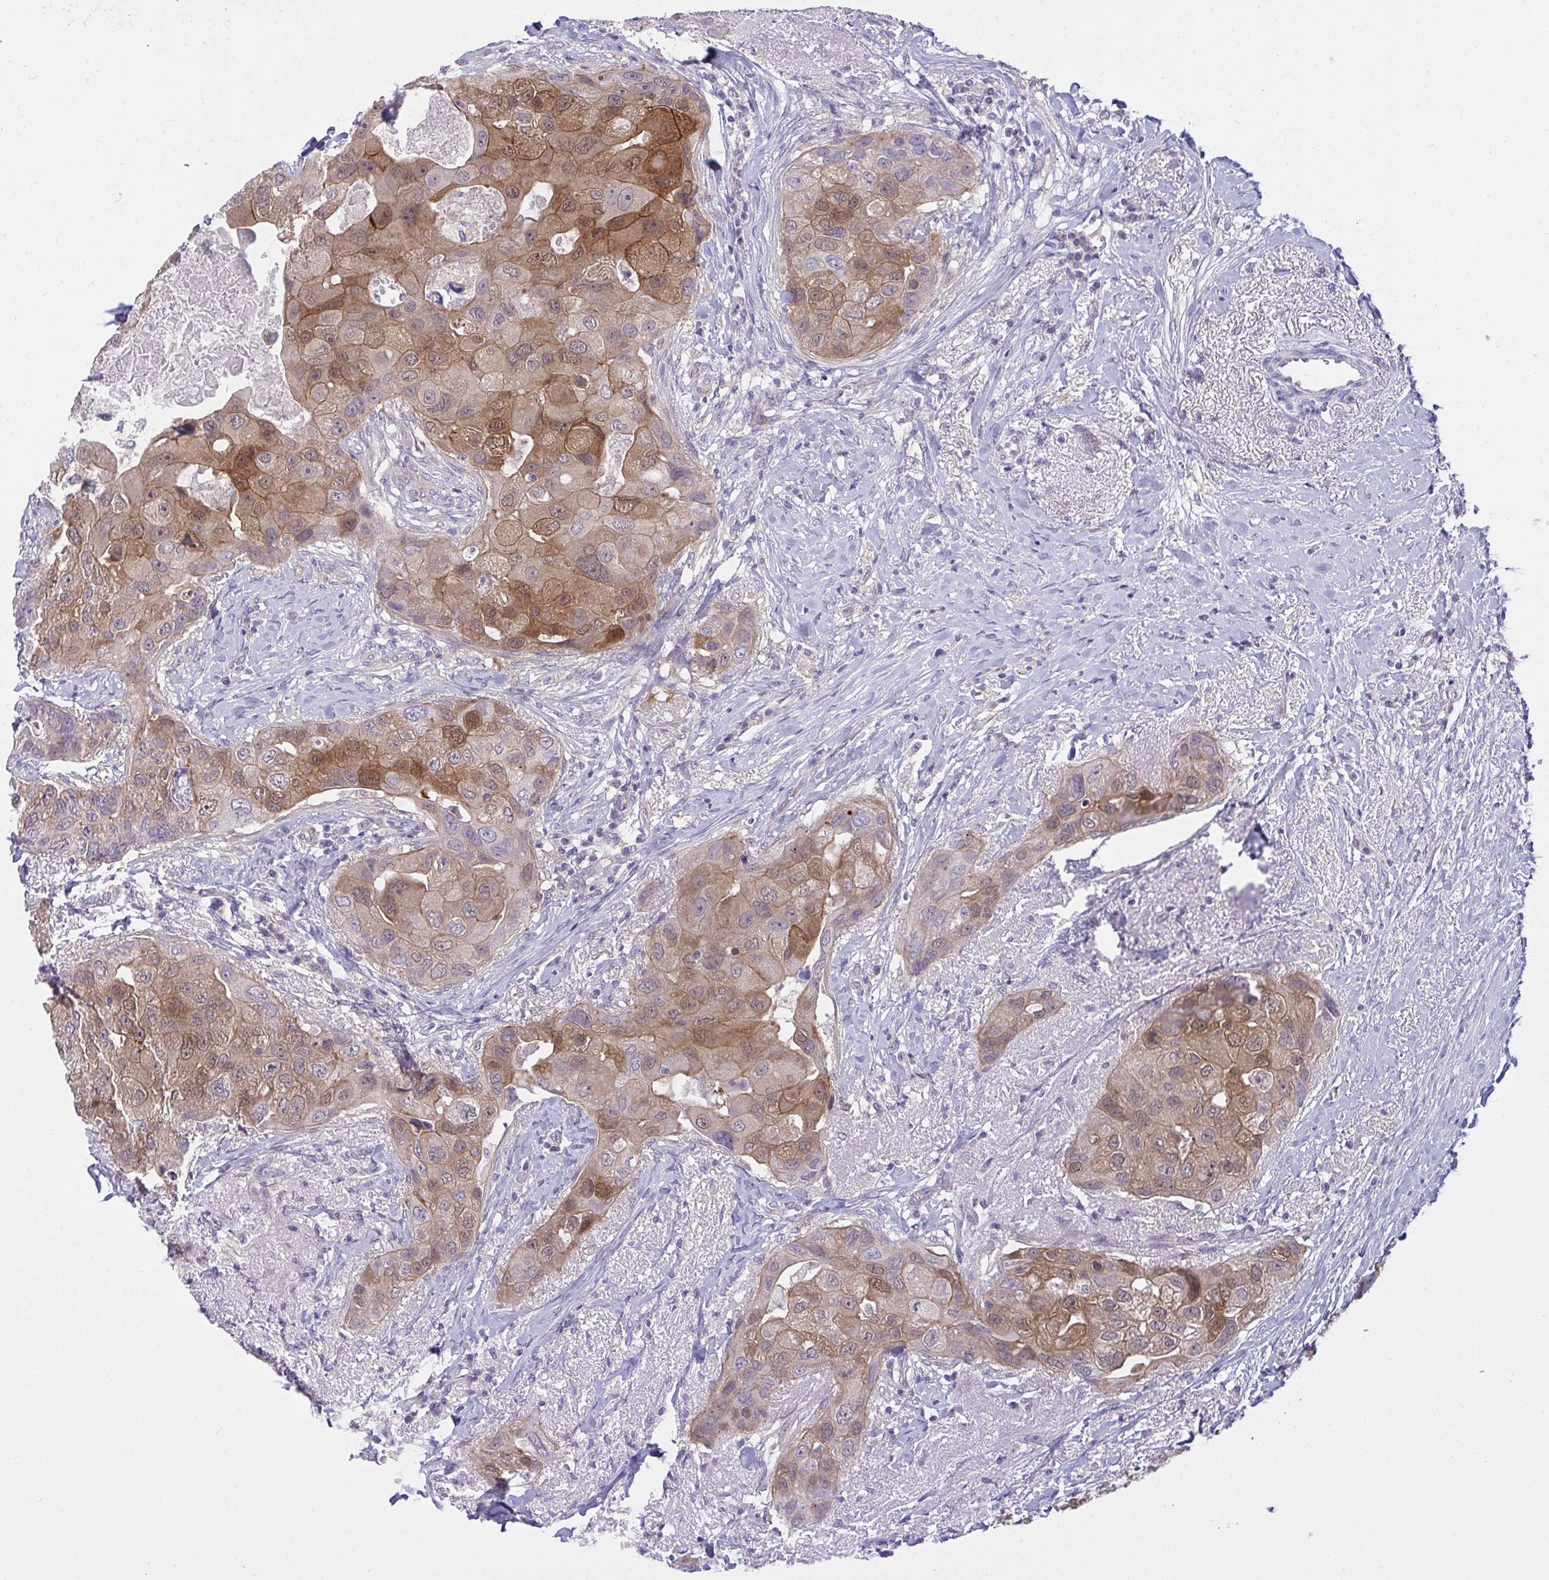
{"staining": {"intensity": "moderate", "quantity": ">75%", "location": "cytoplasmic/membranous,nuclear"}, "tissue": "breast cancer", "cell_type": "Tumor cells", "image_type": "cancer", "snomed": [{"axis": "morphology", "description": "Duct carcinoma"}, {"axis": "topography", "description": "Breast"}], "caption": "Immunohistochemical staining of breast infiltrating ductal carcinoma reveals medium levels of moderate cytoplasmic/membranous and nuclear protein staining in about >75% of tumor cells.", "gene": "HOXD12", "patient": {"sex": "female", "age": 43}}